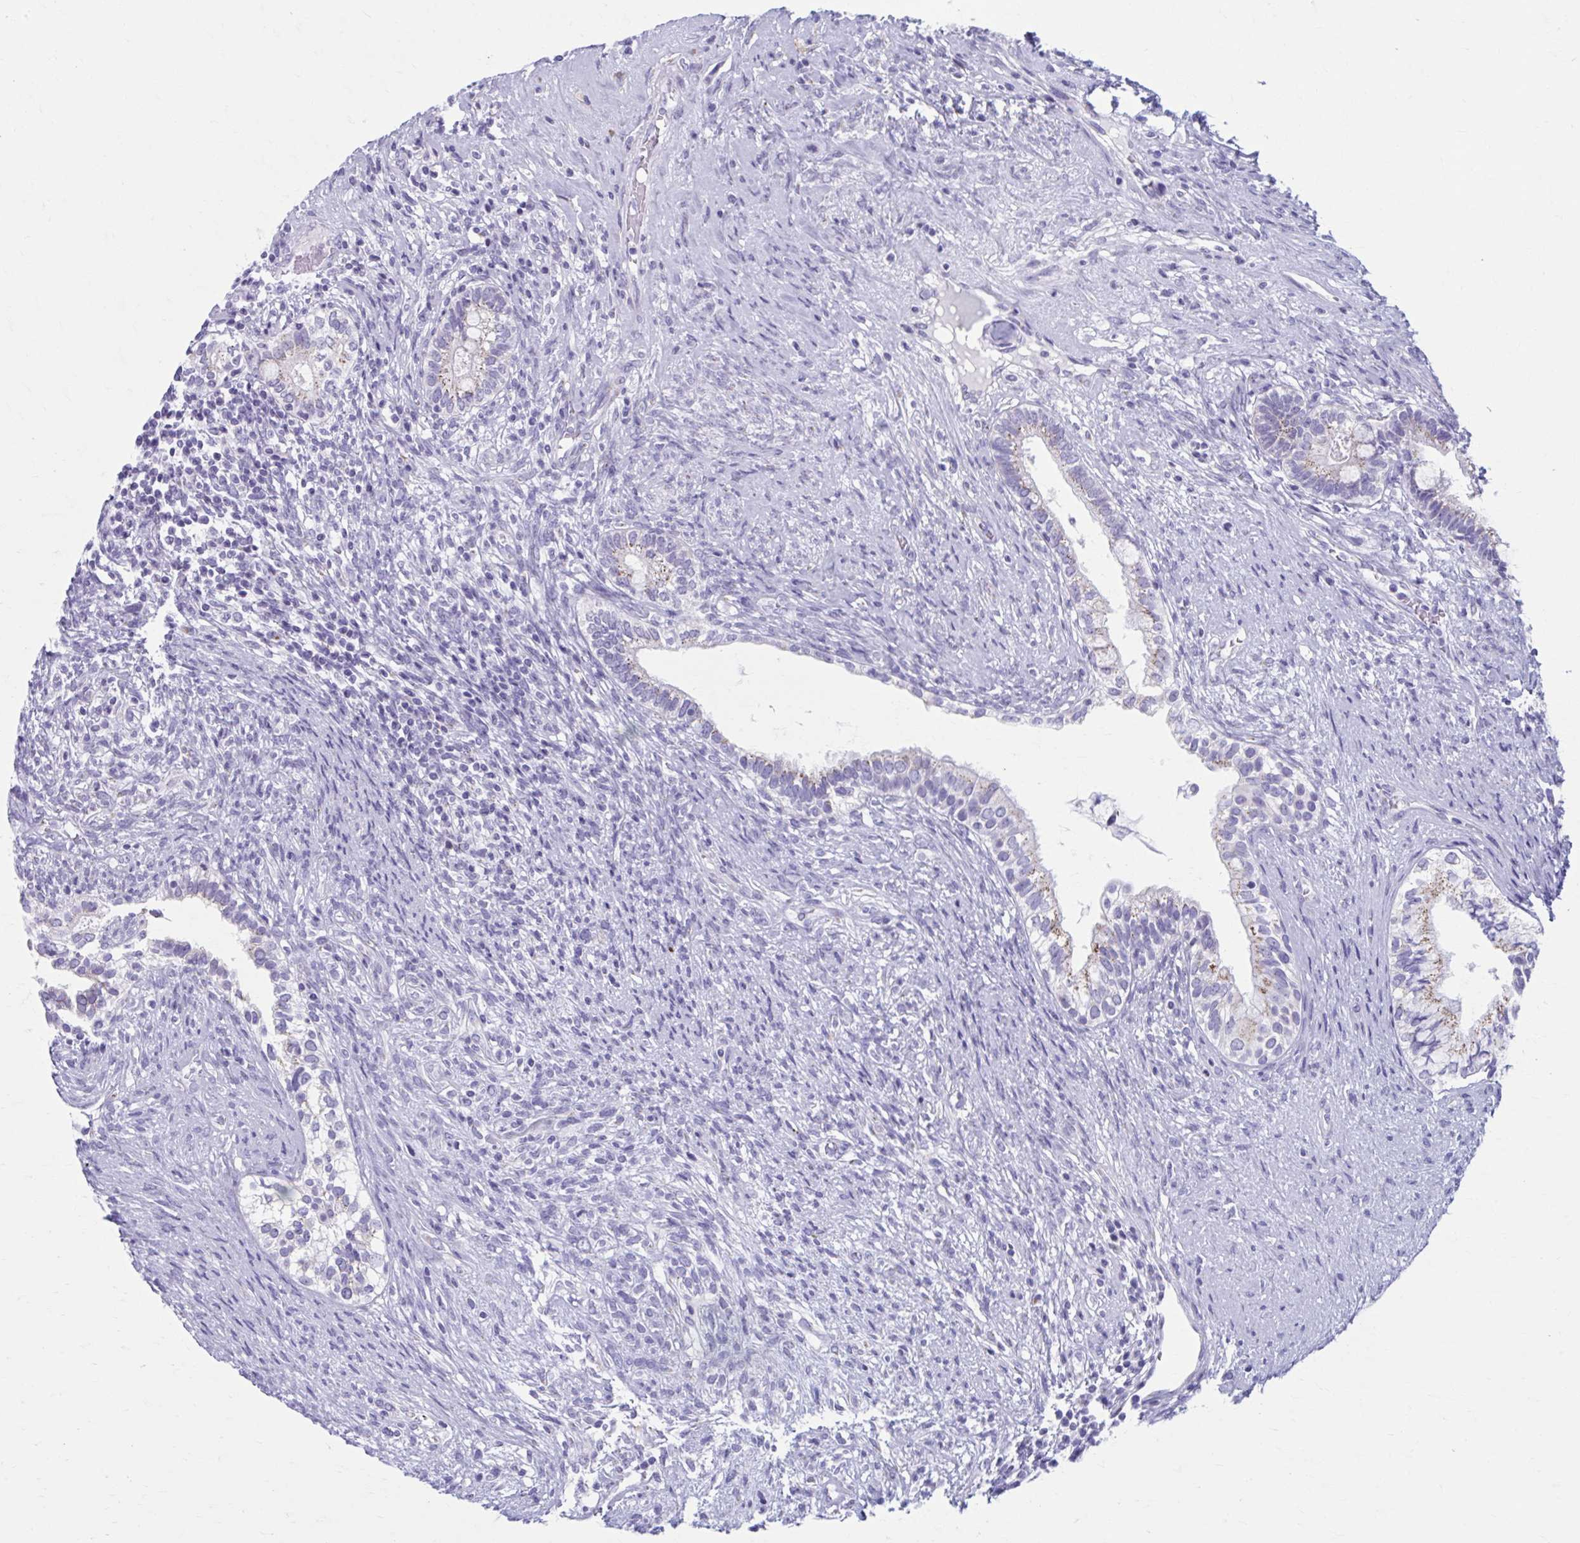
{"staining": {"intensity": "negative", "quantity": "none", "location": "none"}, "tissue": "testis cancer", "cell_type": "Tumor cells", "image_type": "cancer", "snomed": [{"axis": "morphology", "description": "Seminoma, NOS"}, {"axis": "morphology", "description": "Carcinoma, Embryonal, NOS"}, {"axis": "topography", "description": "Testis"}], "caption": "Protein analysis of testis cancer (embryonal carcinoma) demonstrates no significant staining in tumor cells.", "gene": "KCNE2", "patient": {"sex": "male", "age": 41}}